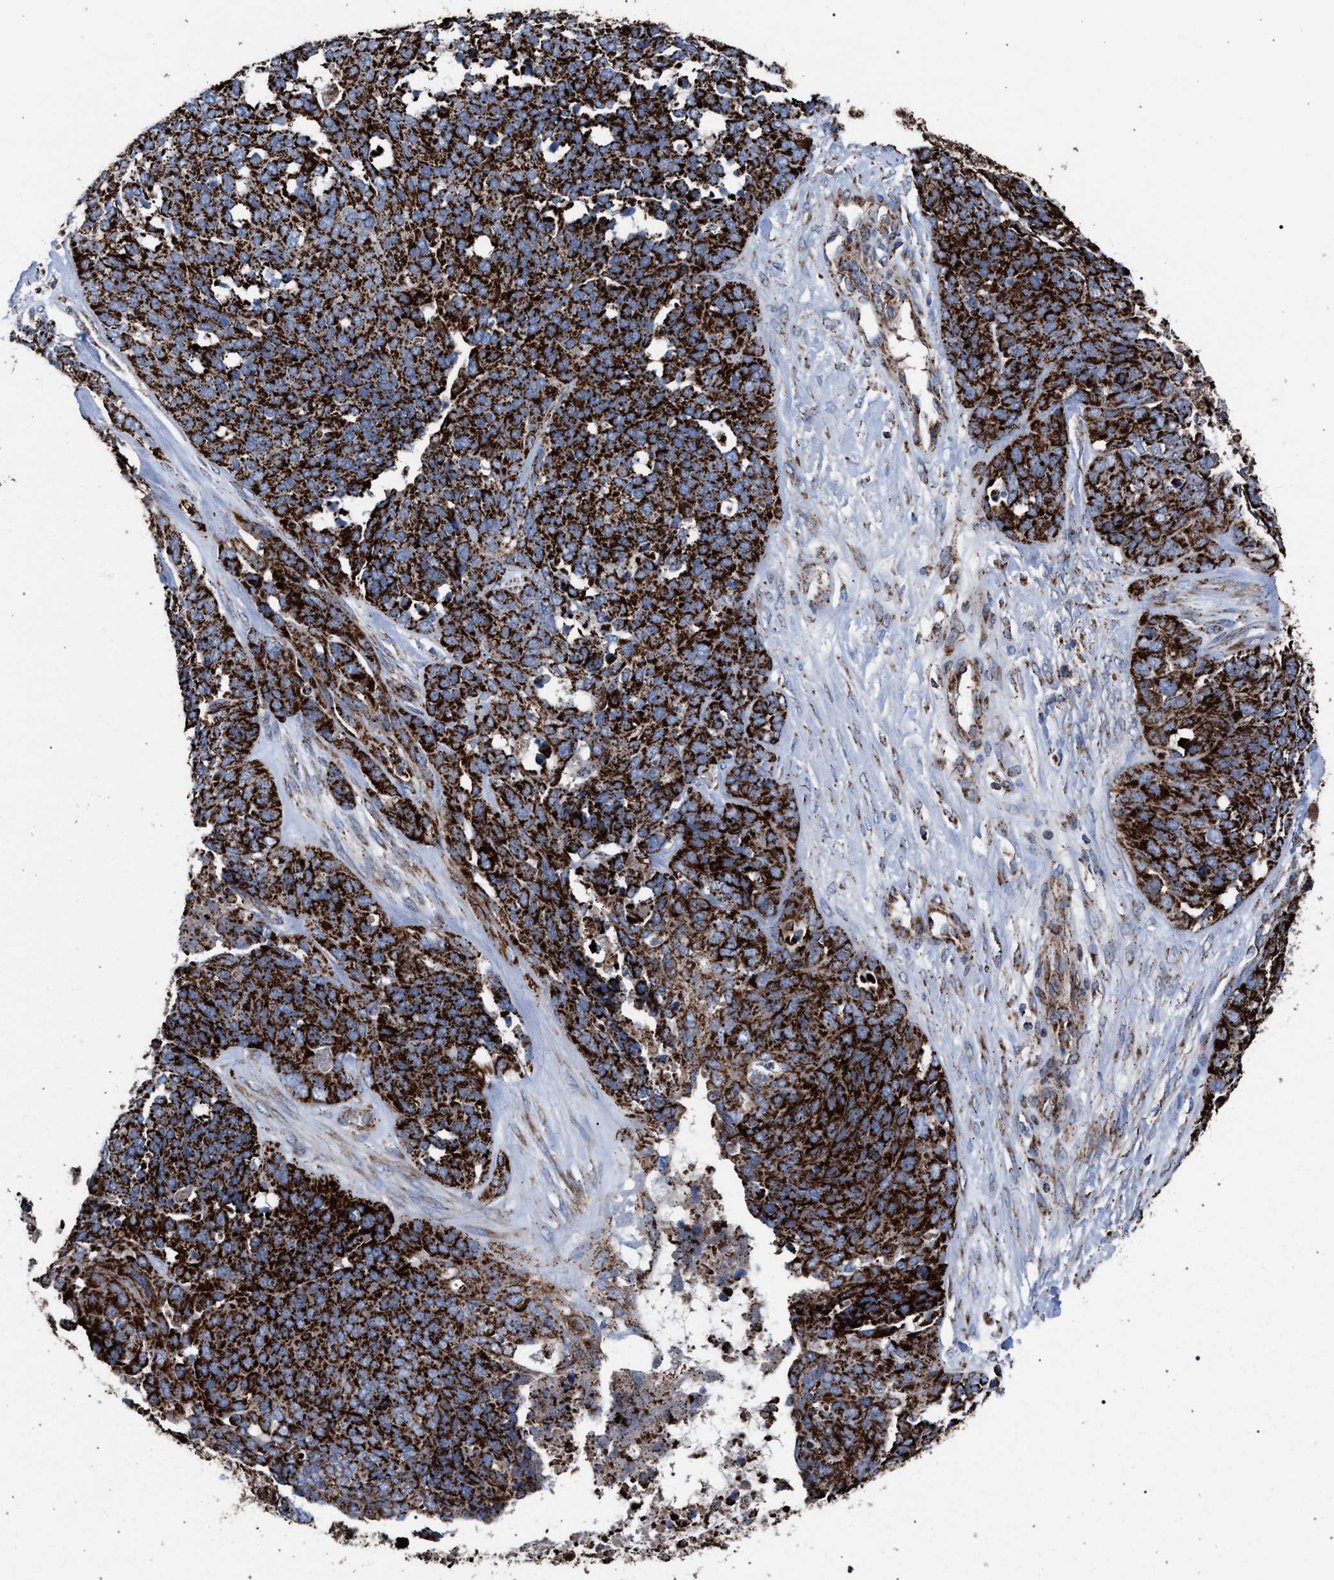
{"staining": {"intensity": "strong", "quantity": ">75%", "location": "cytoplasmic/membranous"}, "tissue": "ovarian cancer", "cell_type": "Tumor cells", "image_type": "cancer", "snomed": [{"axis": "morphology", "description": "Cystadenocarcinoma, serous, NOS"}, {"axis": "topography", "description": "Ovary"}], "caption": "IHC photomicrograph of neoplastic tissue: ovarian cancer (serous cystadenocarcinoma) stained using IHC exhibits high levels of strong protein expression localized specifically in the cytoplasmic/membranous of tumor cells, appearing as a cytoplasmic/membranous brown color.", "gene": "VPS13A", "patient": {"sex": "female", "age": 44}}